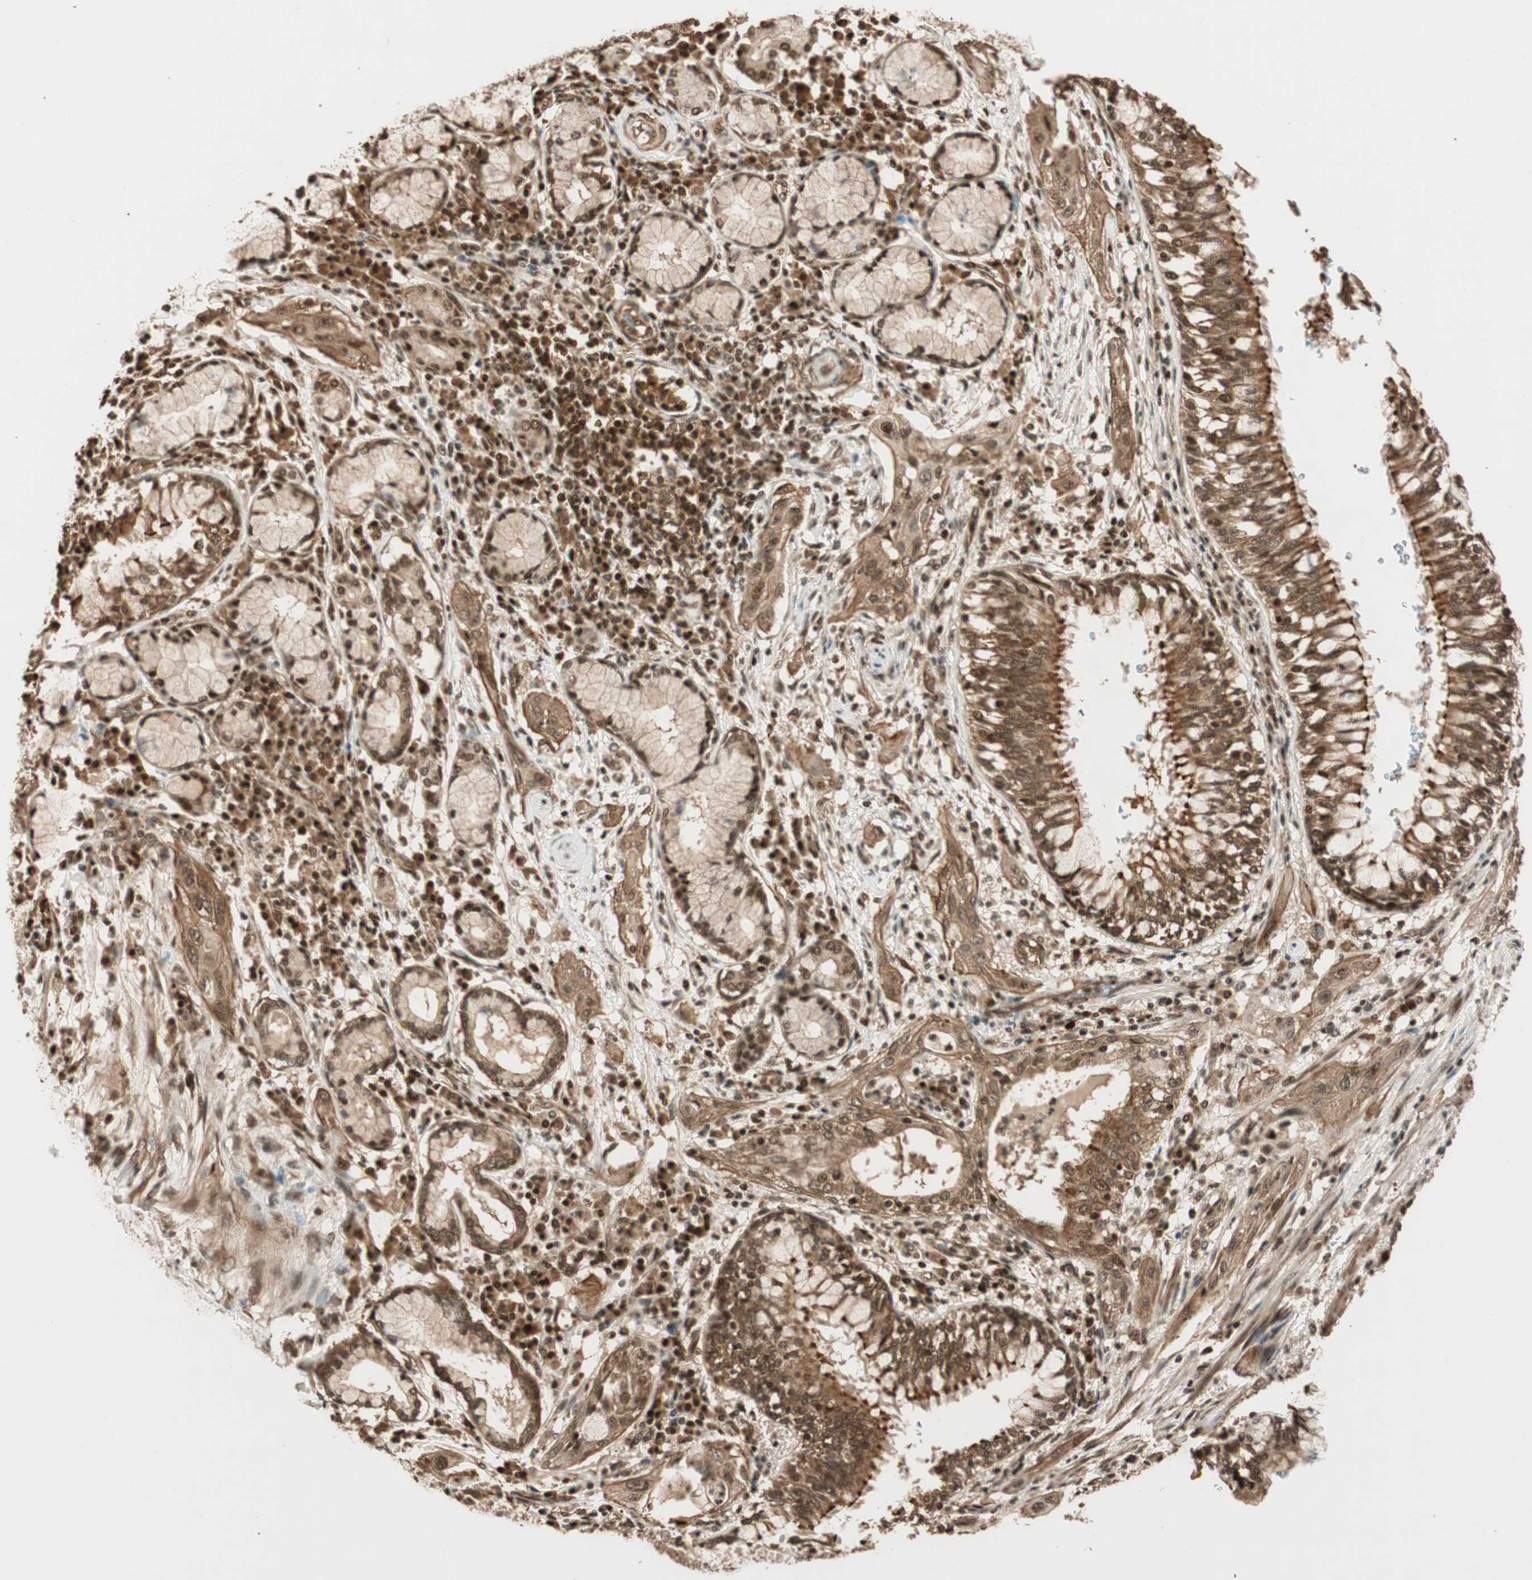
{"staining": {"intensity": "moderate", "quantity": ">75%", "location": "cytoplasmic/membranous"}, "tissue": "lung cancer", "cell_type": "Tumor cells", "image_type": "cancer", "snomed": [{"axis": "morphology", "description": "Squamous cell carcinoma, NOS"}, {"axis": "topography", "description": "Lung"}], "caption": "Immunohistochemical staining of lung squamous cell carcinoma demonstrates medium levels of moderate cytoplasmic/membranous protein staining in approximately >75% of tumor cells. Using DAB (3,3'-diaminobenzidine) (brown) and hematoxylin (blue) stains, captured at high magnification using brightfield microscopy.", "gene": "ALKBH5", "patient": {"sex": "female", "age": 47}}